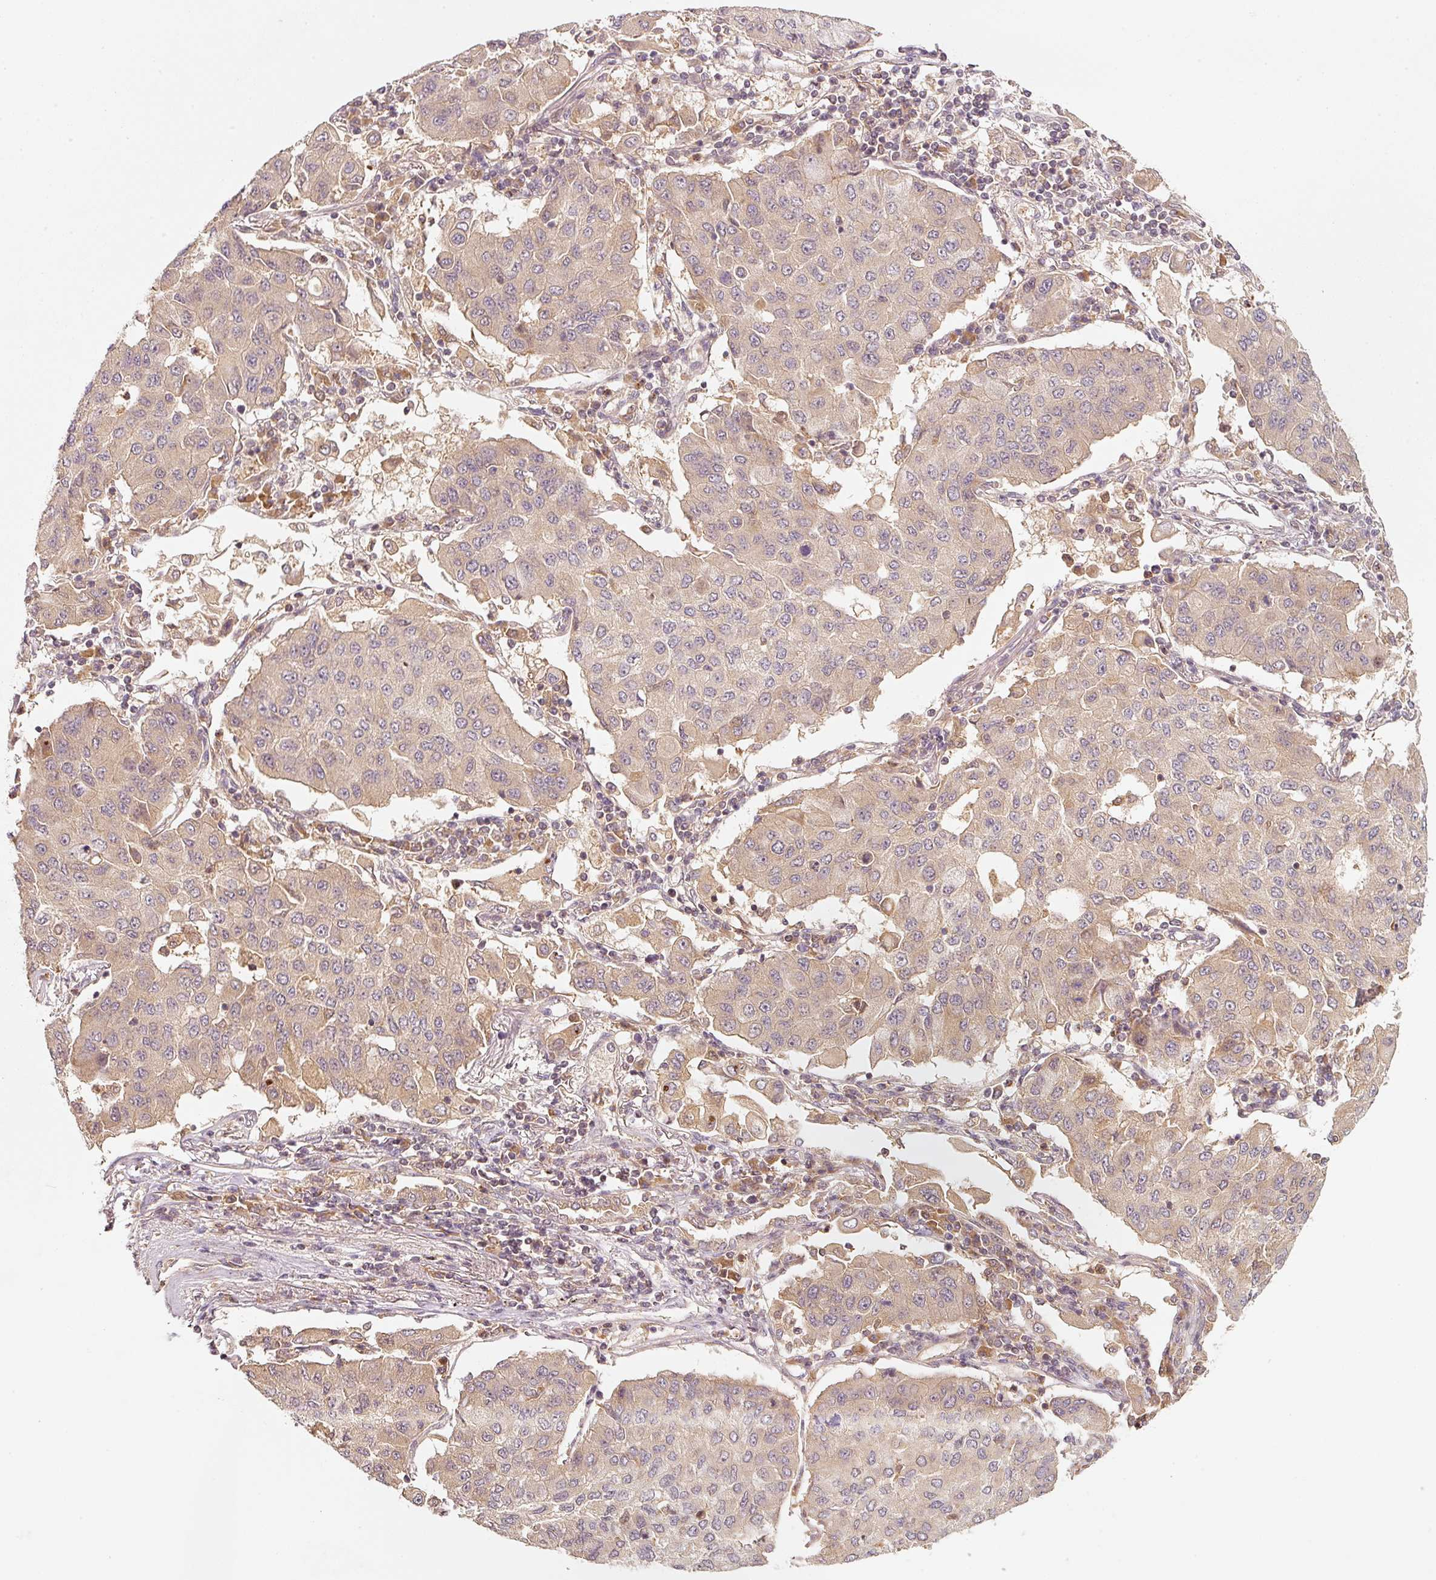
{"staining": {"intensity": "weak", "quantity": "25%-75%", "location": "cytoplasmic/membranous"}, "tissue": "lung cancer", "cell_type": "Tumor cells", "image_type": "cancer", "snomed": [{"axis": "morphology", "description": "Squamous cell carcinoma, NOS"}, {"axis": "topography", "description": "Lung"}], "caption": "Immunohistochemical staining of lung squamous cell carcinoma displays weak cytoplasmic/membranous protein staining in about 25%-75% of tumor cells.", "gene": "RRAS2", "patient": {"sex": "male", "age": 74}}